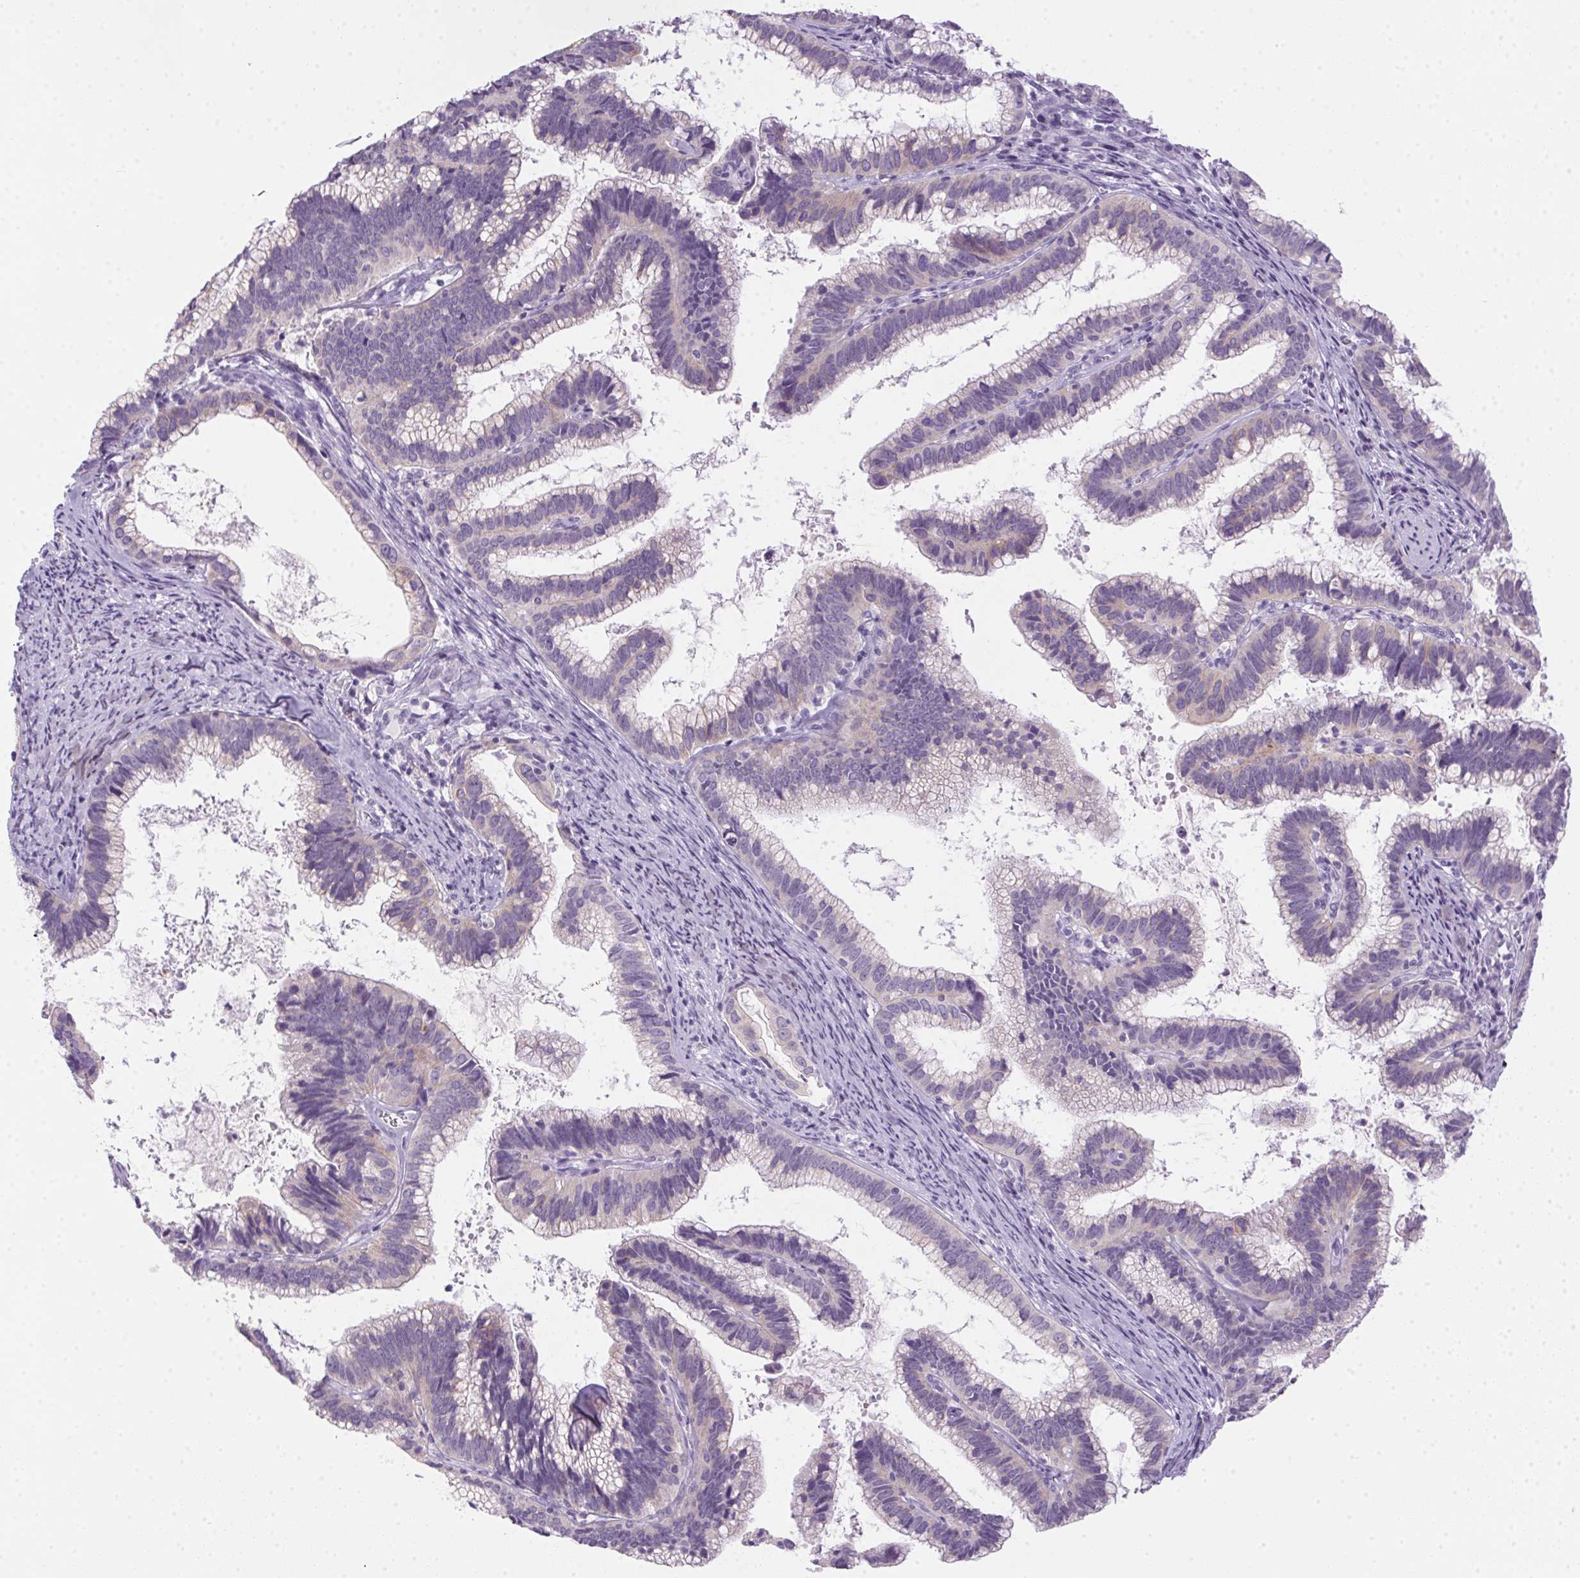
{"staining": {"intensity": "negative", "quantity": "none", "location": "none"}, "tissue": "cervical cancer", "cell_type": "Tumor cells", "image_type": "cancer", "snomed": [{"axis": "morphology", "description": "Adenocarcinoma, NOS"}, {"axis": "topography", "description": "Cervix"}], "caption": "DAB (3,3'-diaminobenzidine) immunohistochemical staining of cervical adenocarcinoma shows no significant positivity in tumor cells.", "gene": "POPDC2", "patient": {"sex": "female", "age": 61}}